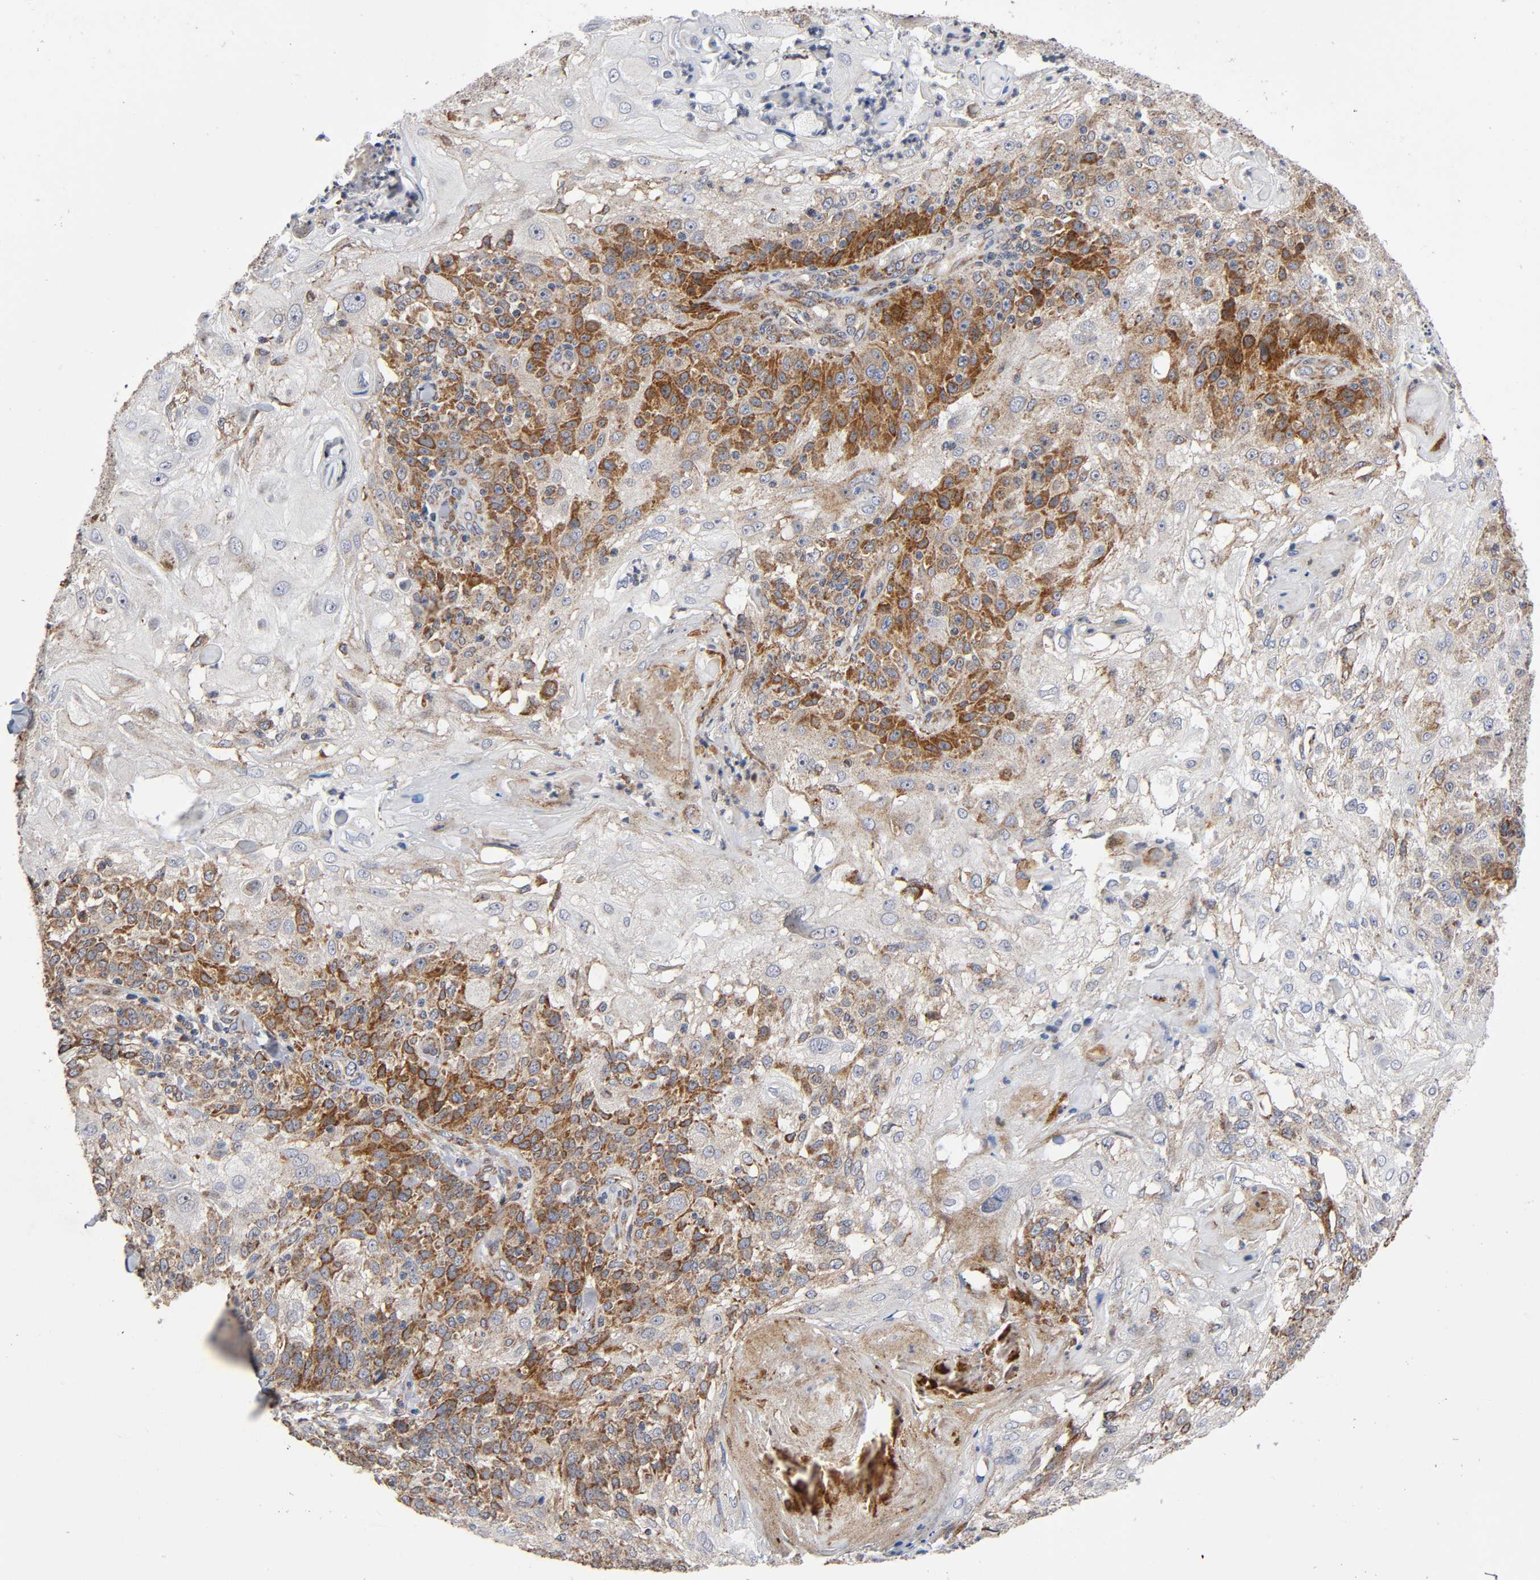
{"staining": {"intensity": "moderate", "quantity": "25%-75%", "location": "cytoplasmic/membranous"}, "tissue": "skin cancer", "cell_type": "Tumor cells", "image_type": "cancer", "snomed": [{"axis": "morphology", "description": "Normal tissue, NOS"}, {"axis": "morphology", "description": "Squamous cell carcinoma, NOS"}, {"axis": "topography", "description": "Skin"}], "caption": "Skin cancer was stained to show a protein in brown. There is medium levels of moderate cytoplasmic/membranous staining in about 25%-75% of tumor cells. (Brightfield microscopy of DAB IHC at high magnification).", "gene": "MAP3K1", "patient": {"sex": "female", "age": 83}}